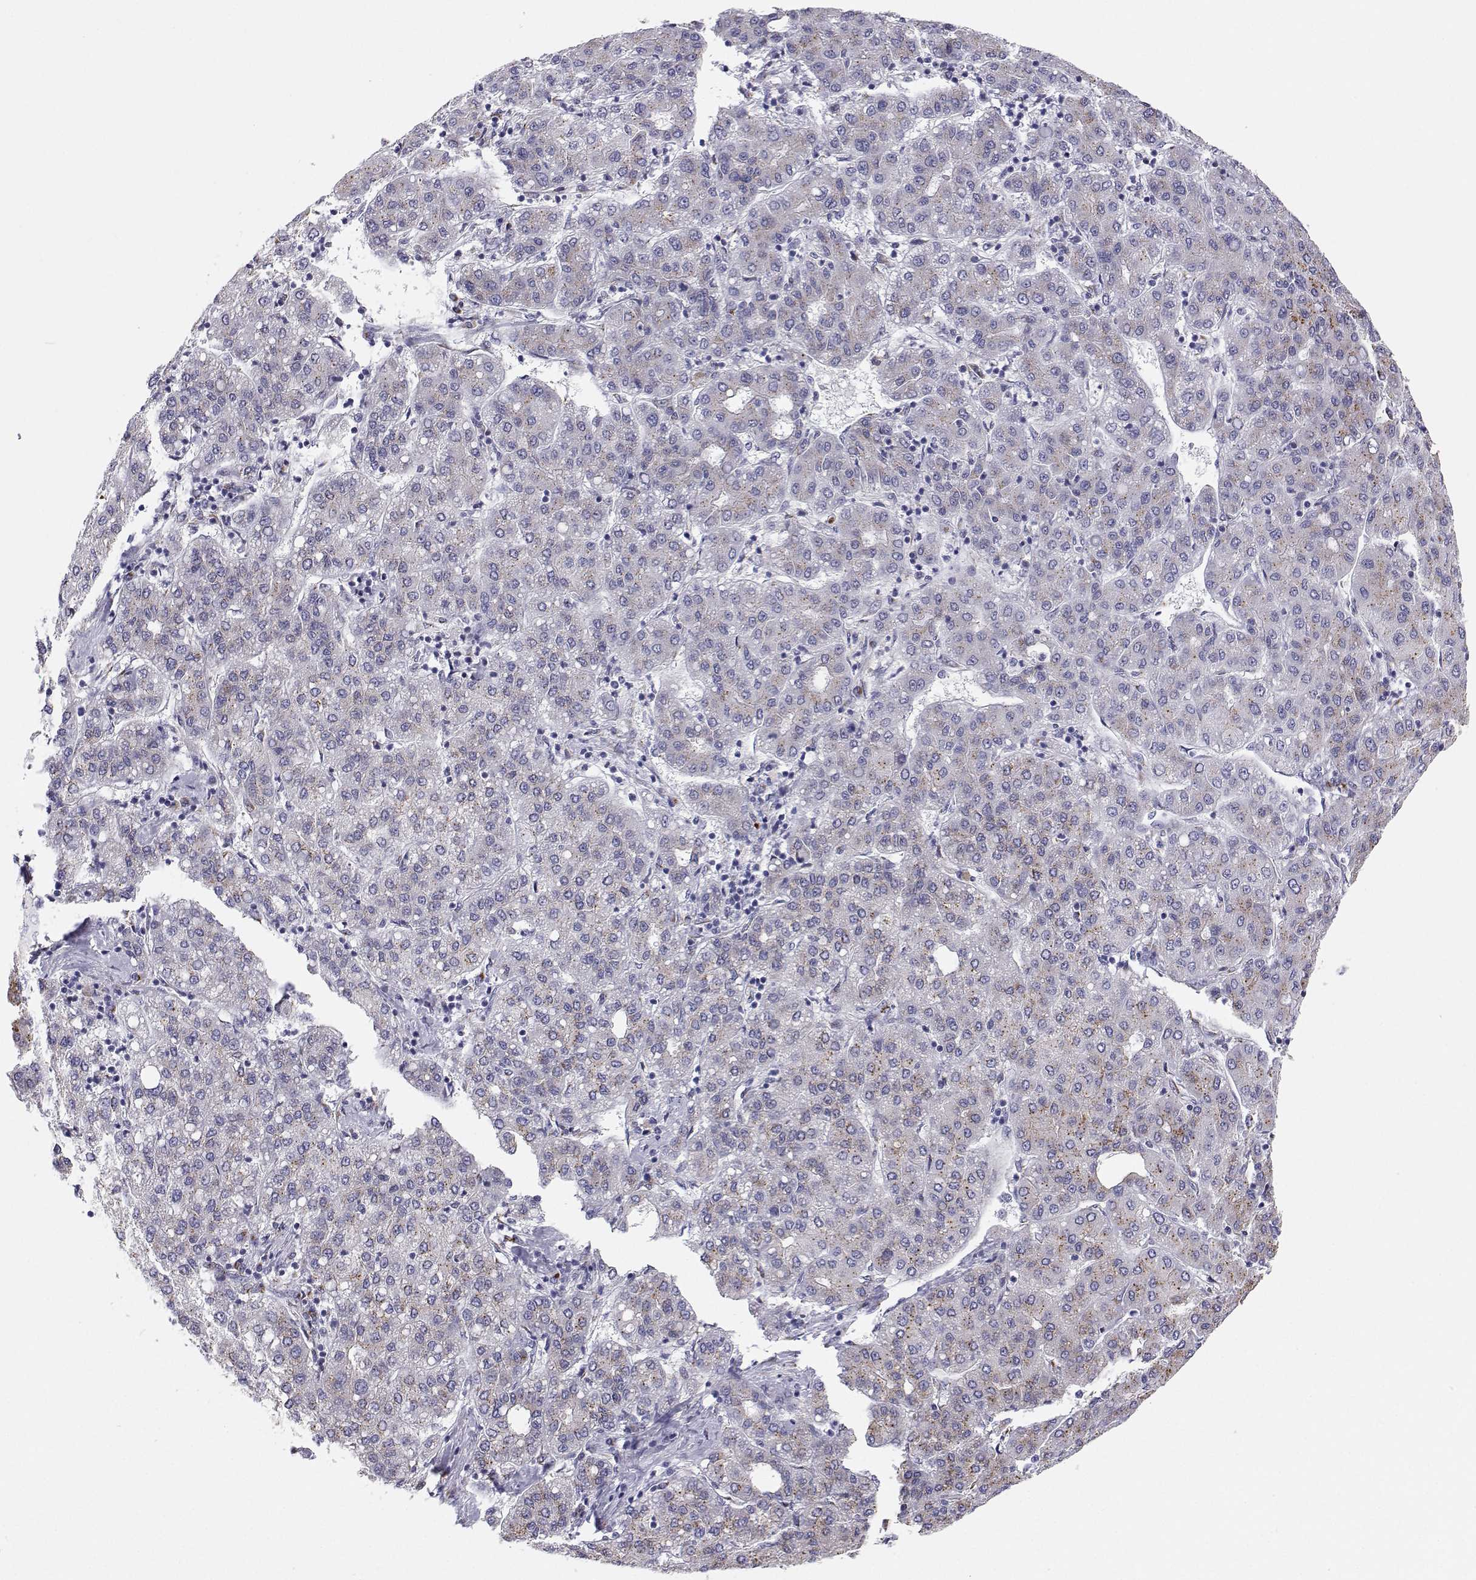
{"staining": {"intensity": "weak", "quantity": "25%-75%", "location": "cytoplasmic/membranous"}, "tissue": "liver cancer", "cell_type": "Tumor cells", "image_type": "cancer", "snomed": [{"axis": "morphology", "description": "Carcinoma, Hepatocellular, NOS"}, {"axis": "topography", "description": "Liver"}], "caption": "Hepatocellular carcinoma (liver) was stained to show a protein in brown. There is low levels of weak cytoplasmic/membranous staining in approximately 25%-75% of tumor cells.", "gene": "STARD13", "patient": {"sex": "male", "age": 65}}